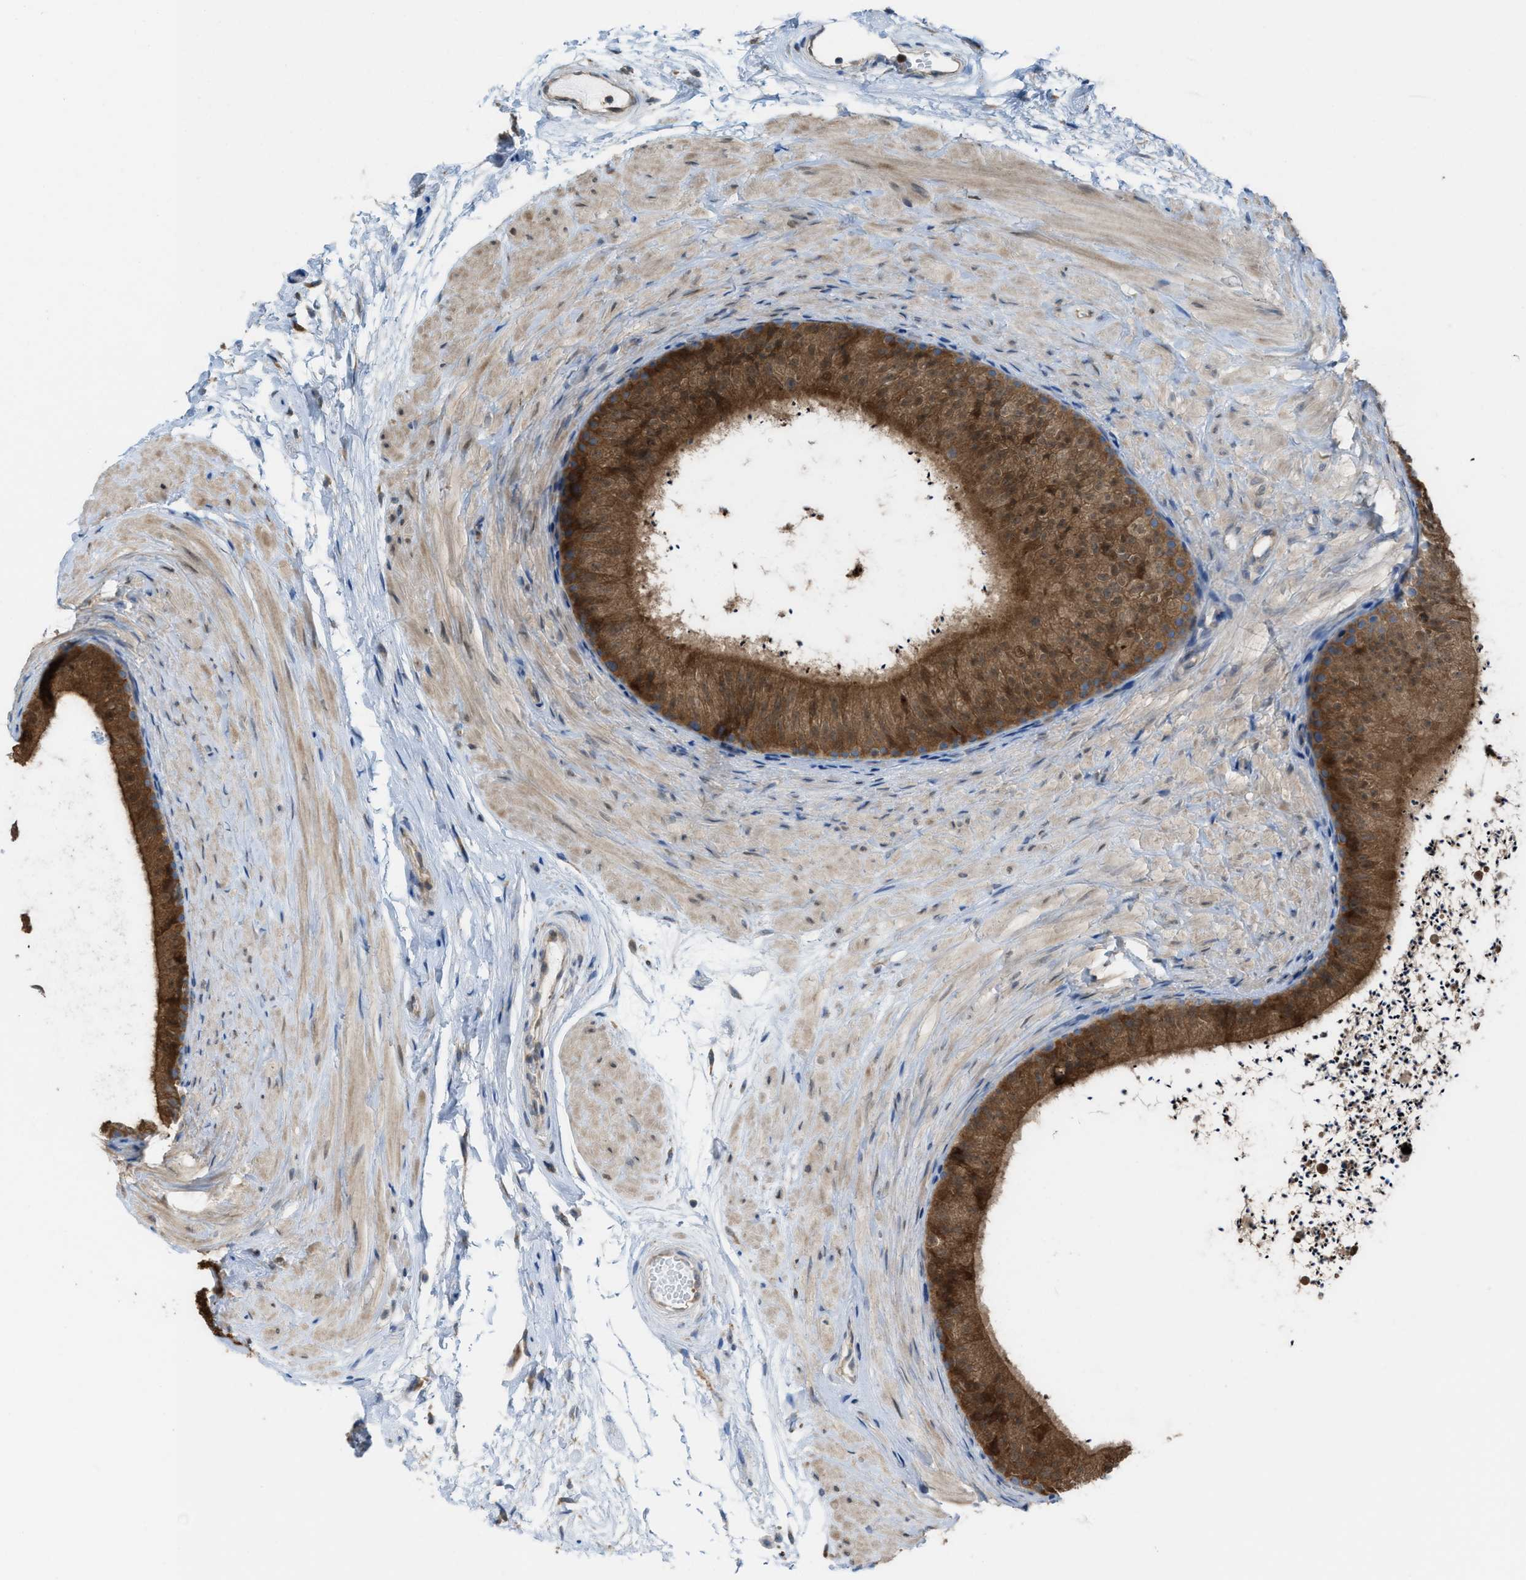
{"staining": {"intensity": "strong", "quantity": ">75%", "location": "cytoplasmic/membranous"}, "tissue": "epididymis", "cell_type": "Glandular cells", "image_type": "normal", "snomed": [{"axis": "morphology", "description": "Normal tissue, NOS"}, {"axis": "topography", "description": "Epididymis"}], "caption": "Protein staining of normal epididymis reveals strong cytoplasmic/membranous positivity in about >75% of glandular cells.", "gene": "PLAA", "patient": {"sex": "male", "age": 56}}